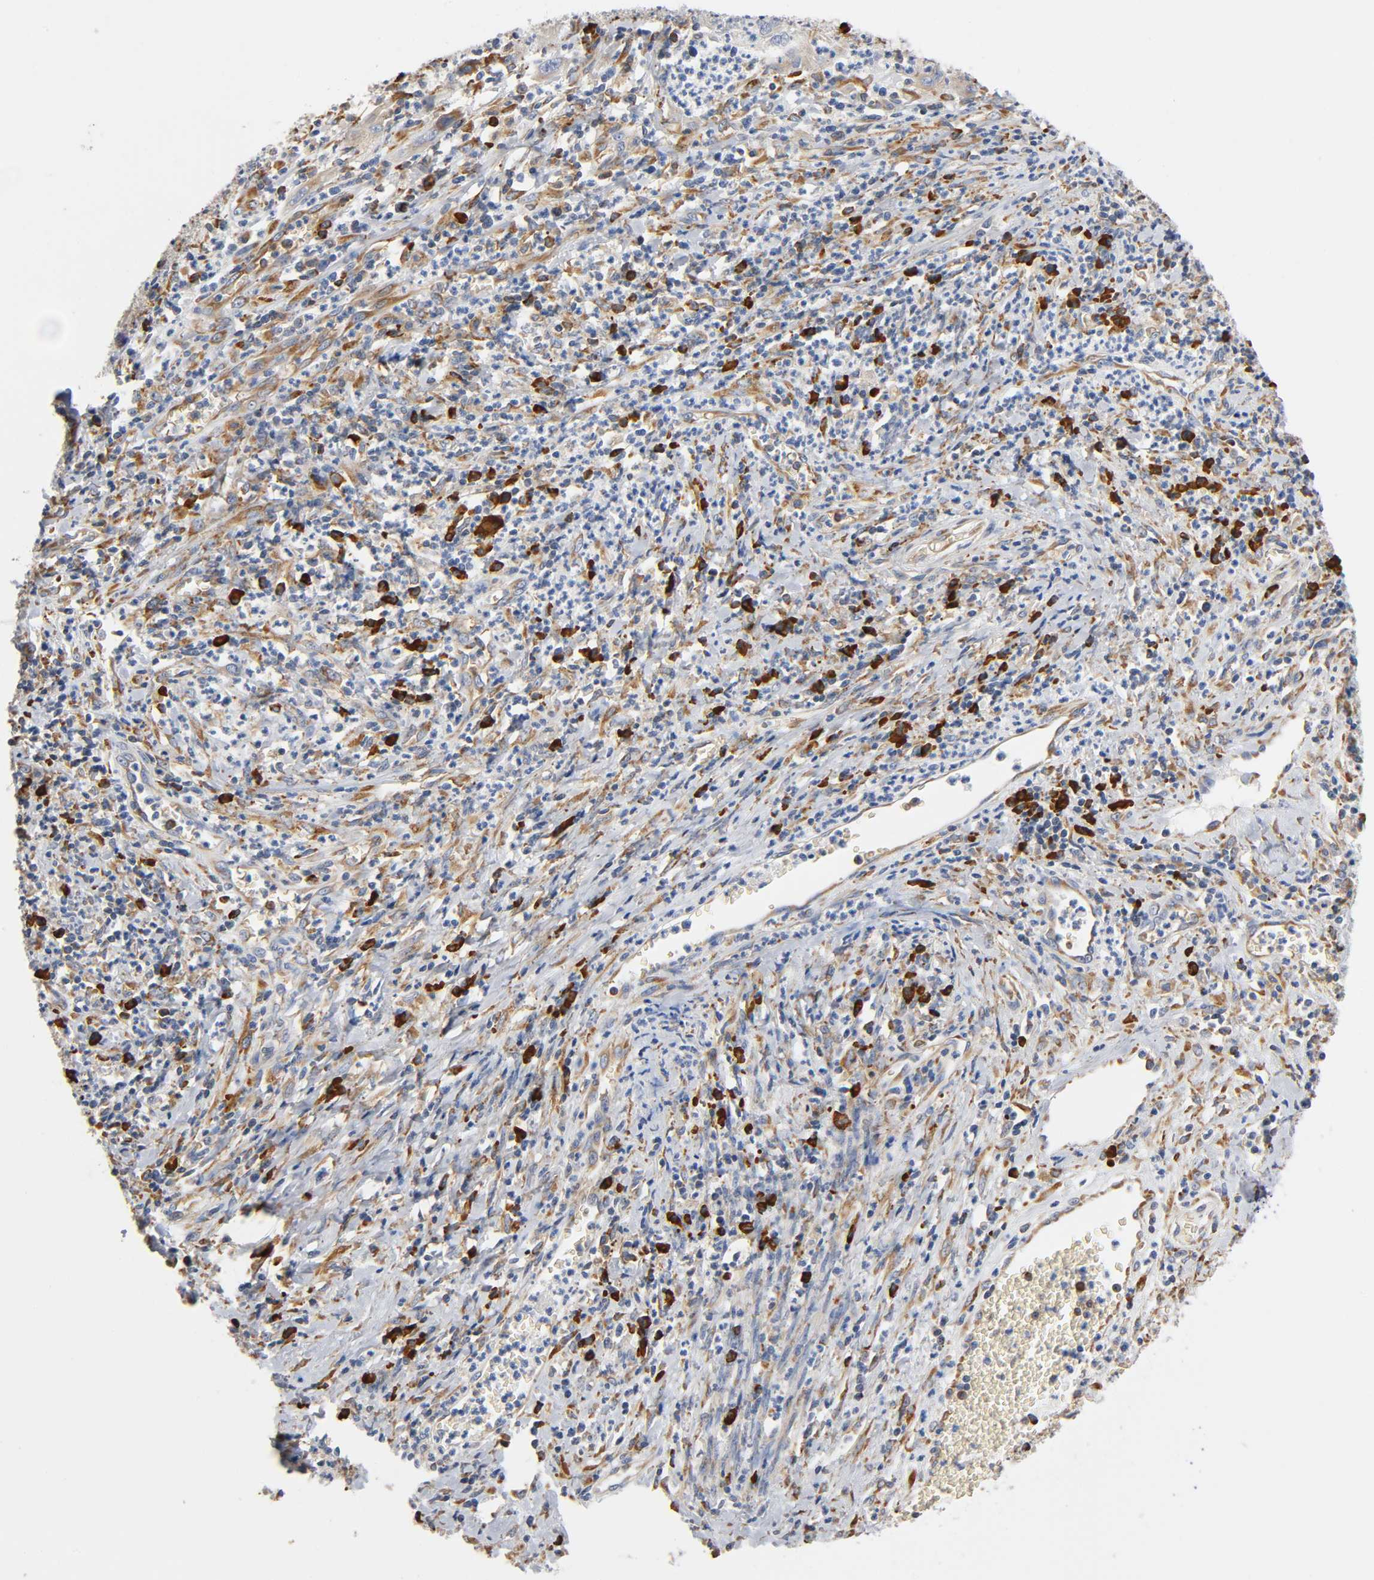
{"staining": {"intensity": "weak", "quantity": "25%-75%", "location": "cytoplasmic/membranous"}, "tissue": "cervical cancer", "cell_type": "Tumor cells", "image_type": "cancer", "snomed": [{"axis": "morphology", "description": "Squamous cell carcinoma, NOS"}, {"axis": "topography", "description": "Cervix"}], "caption": "Cervical squamous cell carcinoma stained with IHC displays weak cytoplasmic/membranous expression in approximately 25%-75% of tumor cells. (Stains: DAB (3,3'-diaminobenzidine) in brown, nuclei in blue, Microscopy: brightfield microscopy at high magnification).", "gene": "UCKL1", "patient": {"sex": "female", "age": 32}}